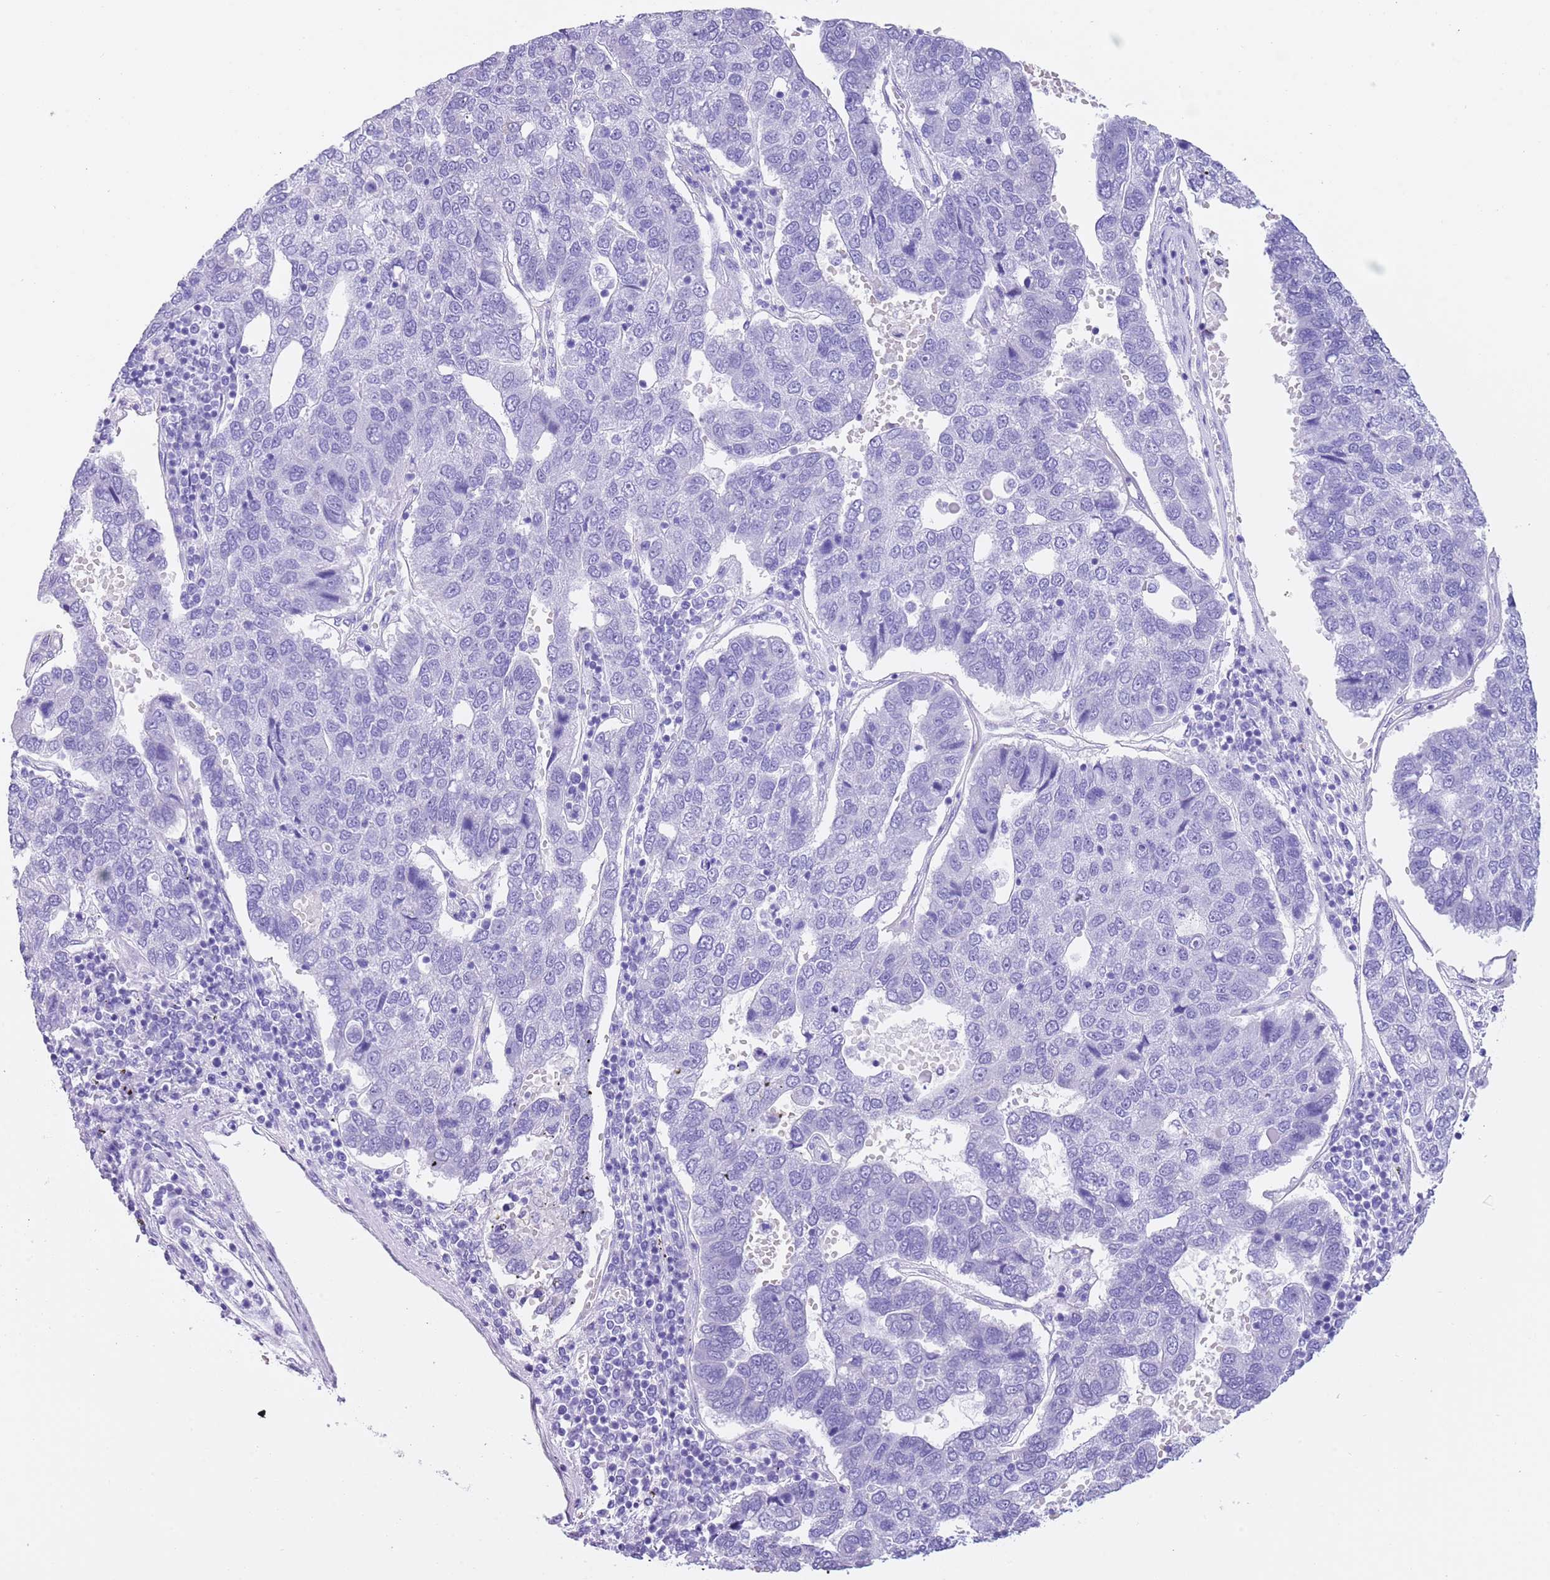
{"staining": {"intensity": "negative", "quantity": "none", "location": "none"}, "tissue": "pancreatic cancer", "cell_type": "Tumor cells", "image_type": "cancer", "snomed": [{"axis": "morphology", "description": "Adenocarcinoma, NOS"}, {"axis": "topography", "description": "Pancreas"}], "caption": "A histopathology image of human pancreatic cancer is negative for staining in tumor cells.", "gene": "TMEM185B", "patient": {"sex": "female", "age": 61}}